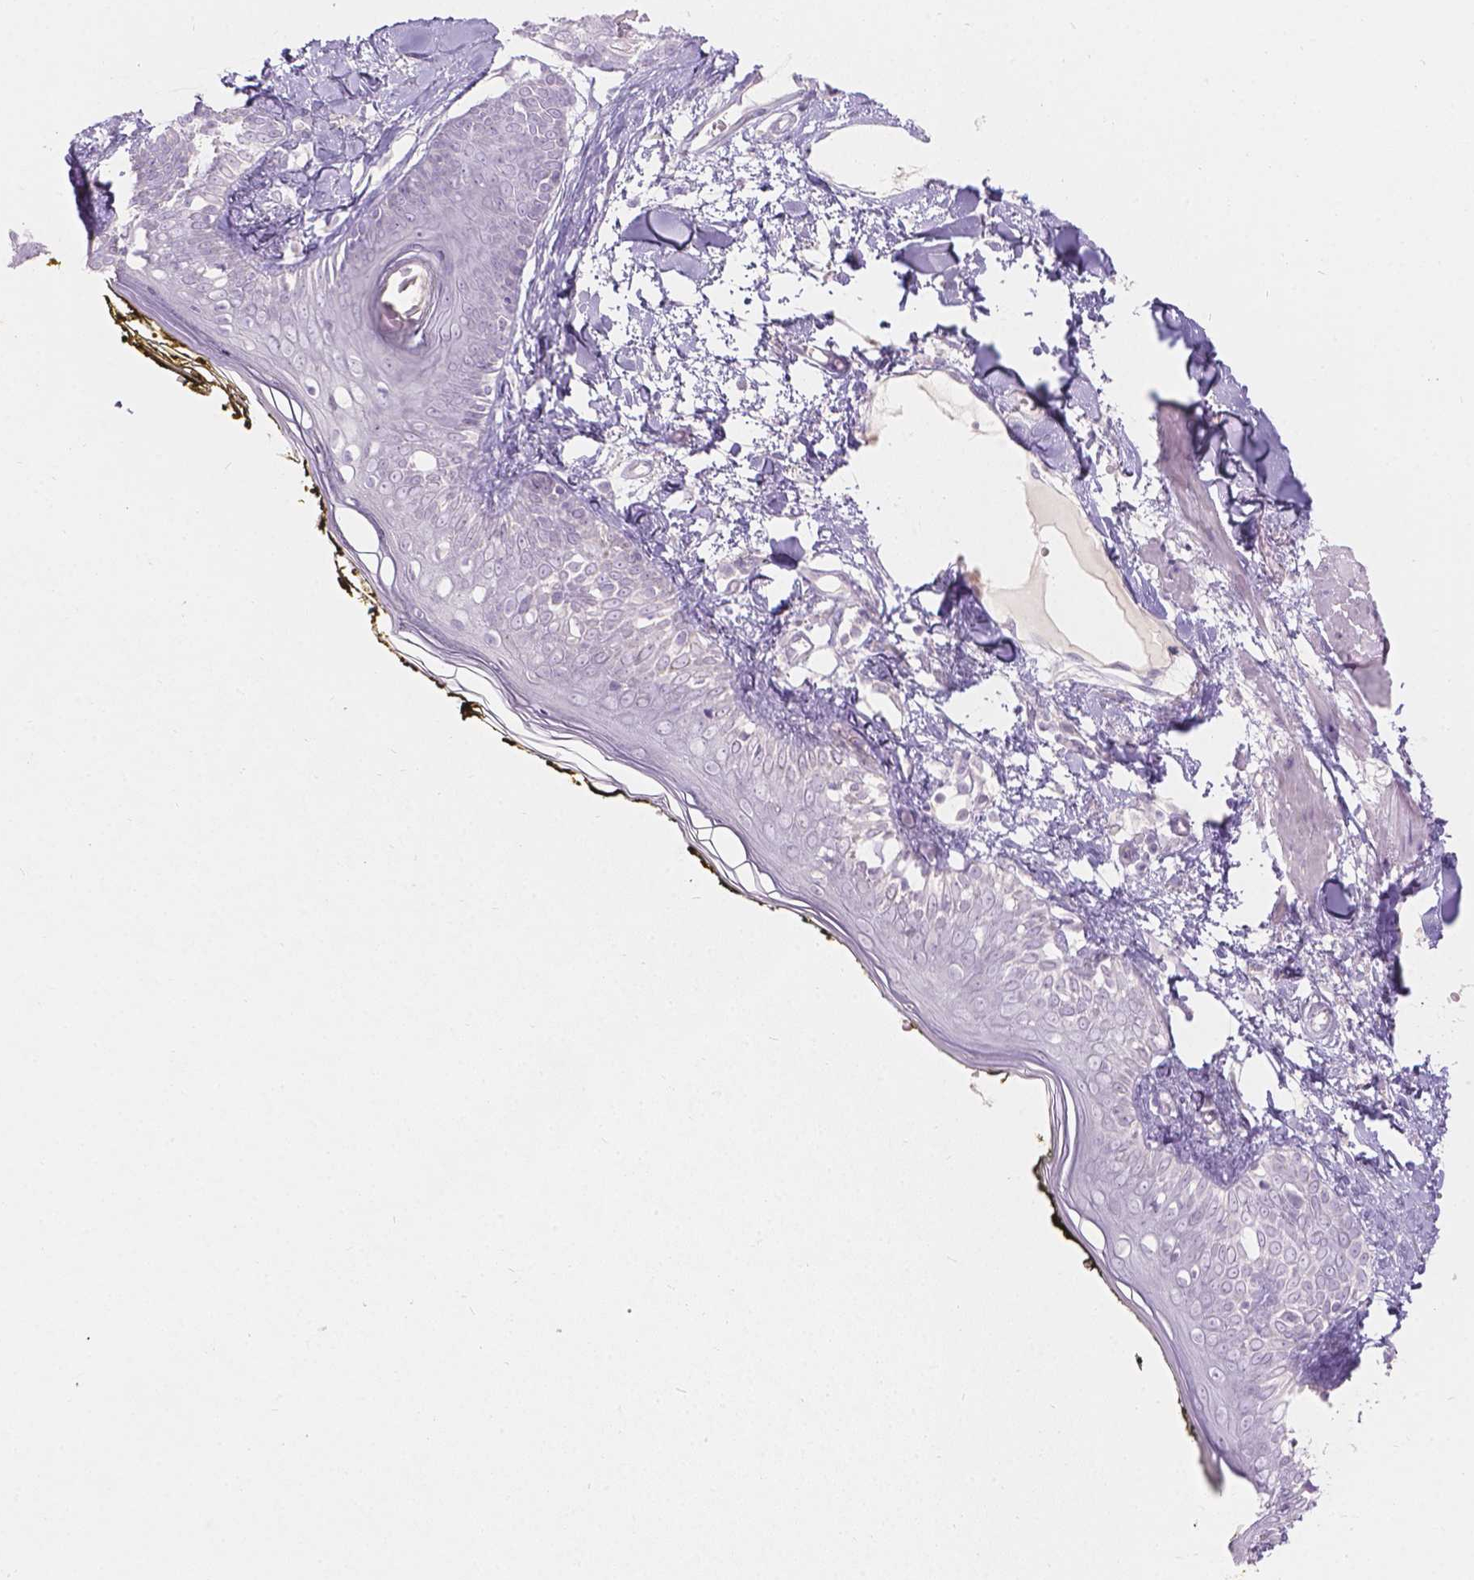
{"staining": {"intensity": "negative", "quantity": "none", "location": "none"}, "tissue": "skin", "cell_type": "Fibroblasts", "image_type": "normal", "snomed": [{"axis": "morphology", "description": "Normal tissue, NOS"}, {"axis": "topography", "description": "Skin"}], "caption": "IHC of normal skin reveals no positivity in fibroblasts. (Brightfield microscopy of DAB immunohistochemistry (IHC) at high magnification).", "gene": "HTN3", "patient": {"sex": "male", "age": 76}}